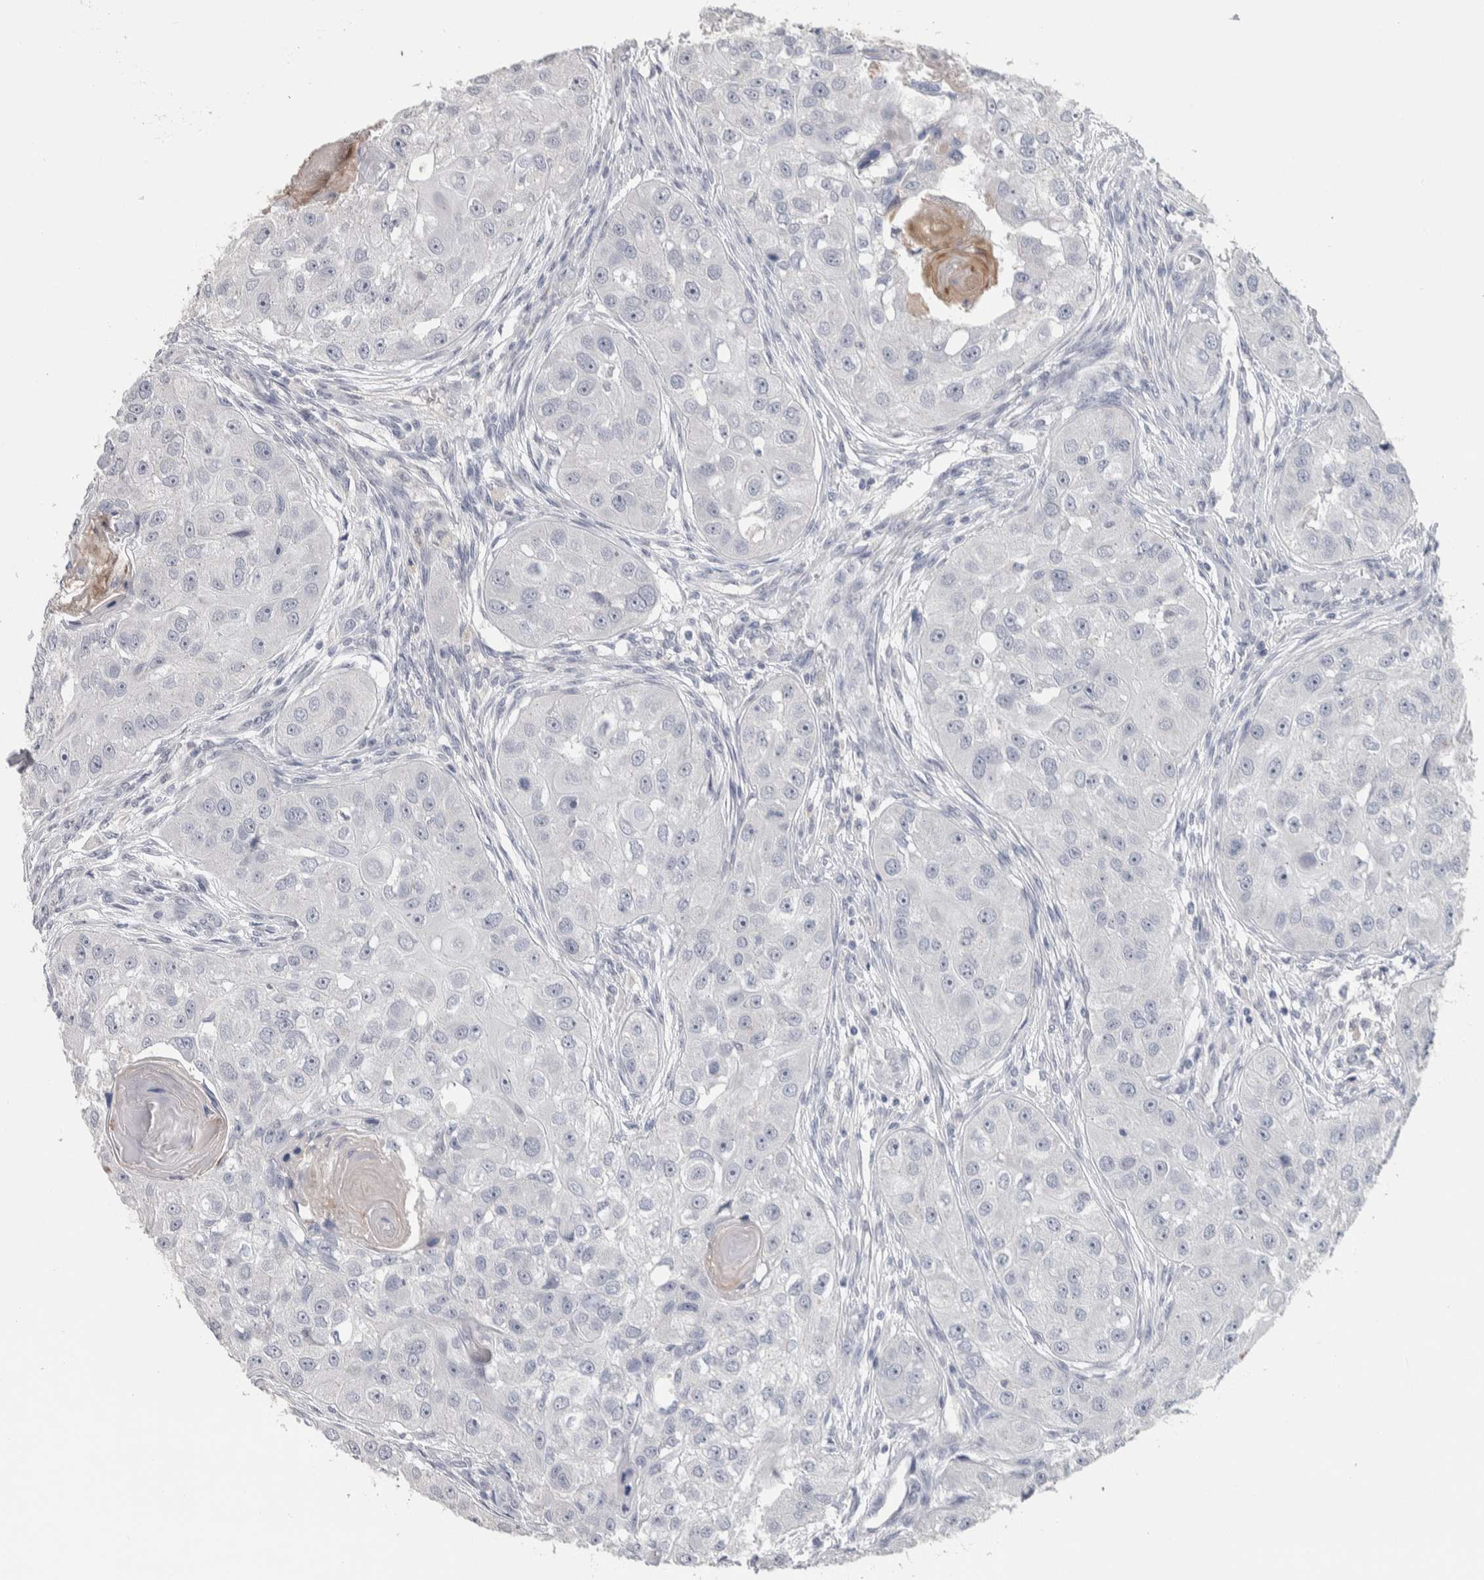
{"staining": {"intensity": "negative", "quantity": "none", "location": "none"}, "tissue": "head and neck cancer", "cell_type": "Tumor cells", "image_type": "cancer", "snomed": [{"axis": "morphology", "description": "Normal tissue, NOS"}, {"axis": "morphology", "description": "Squamous cell carcinoma, NOS"}, {"axis": "topography", "description": "Skeletal muscle"}, {"axis": "topography", "description": "Head-Neck"}], "caption": "Photomicrograph shows no significant protein staining in tumor cells of head and neck cancer. The staining was performed using DAB to visualize the protein expression in brown, while the nuclei were stained in blue with hematoxylin (Magnification: 20x).", "gene": "TMEM102", "patient": {"sex": "male", "age": 51}}